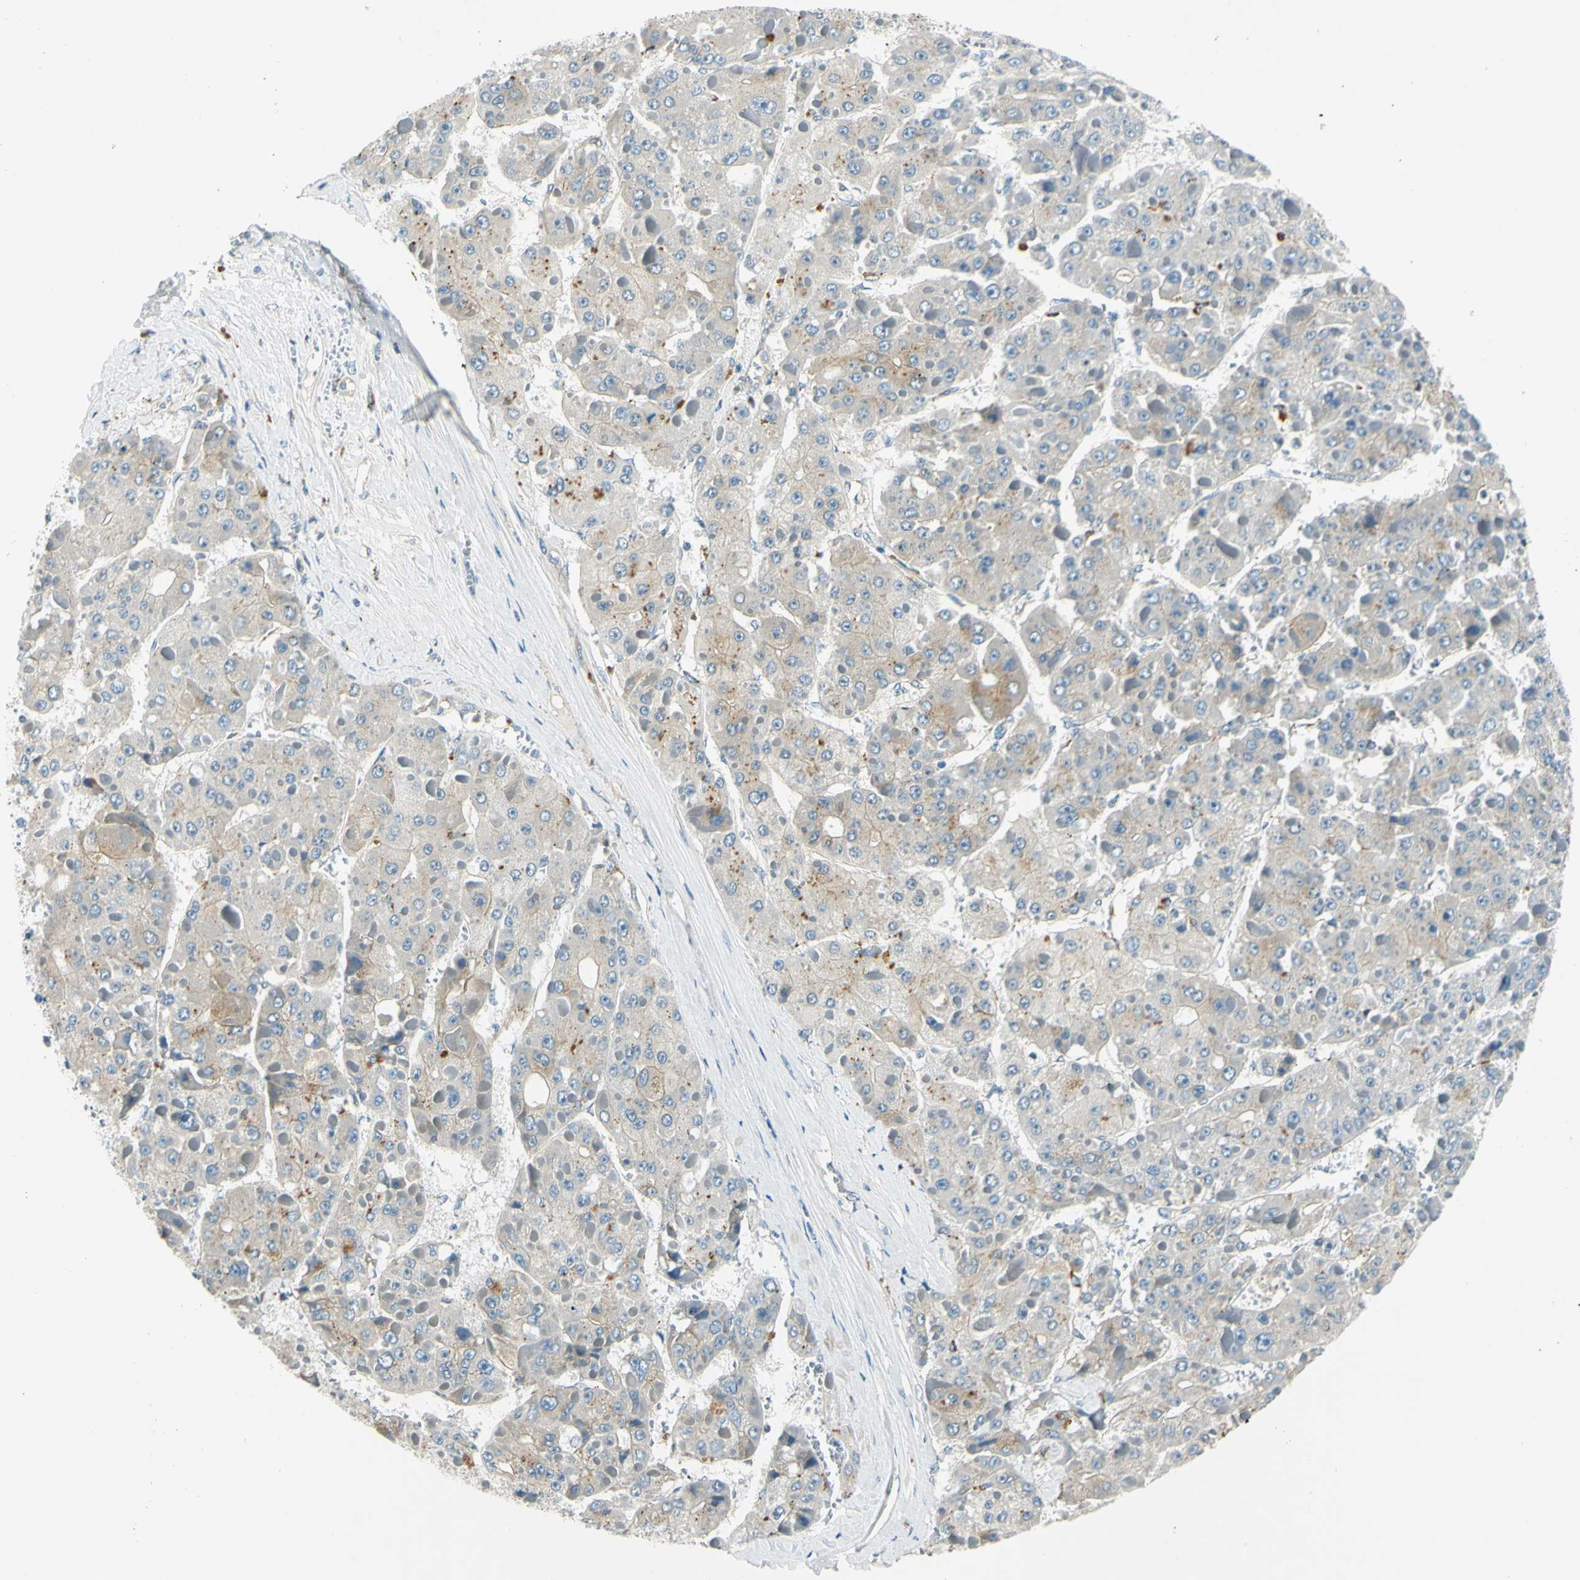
{"staining": {"intensity": "weak", "quantity": "<25%", "location": "cytoplasmic/membranous"}, "tissue": "liver cancer", "cell_type": "Tumor cells", "image_type": "cancer", "snomed": [{"axis": "morphology", "description": "Carcinoma, Hepatocellular, NOS"}, {"axis": "topography", "description": "Liver"}], "caption": "Immunohistochemistry (IHC) image of human liver cancer (hepatocellular carcinoma) stained for a protein (brown), which demonstrates no expression in tumor cells. (DAB immunohistochemistry visualized using brightfield microscopy, high magnification).", "gene": "LAMA3", "patient": {"sex": "female", "age": 73}}